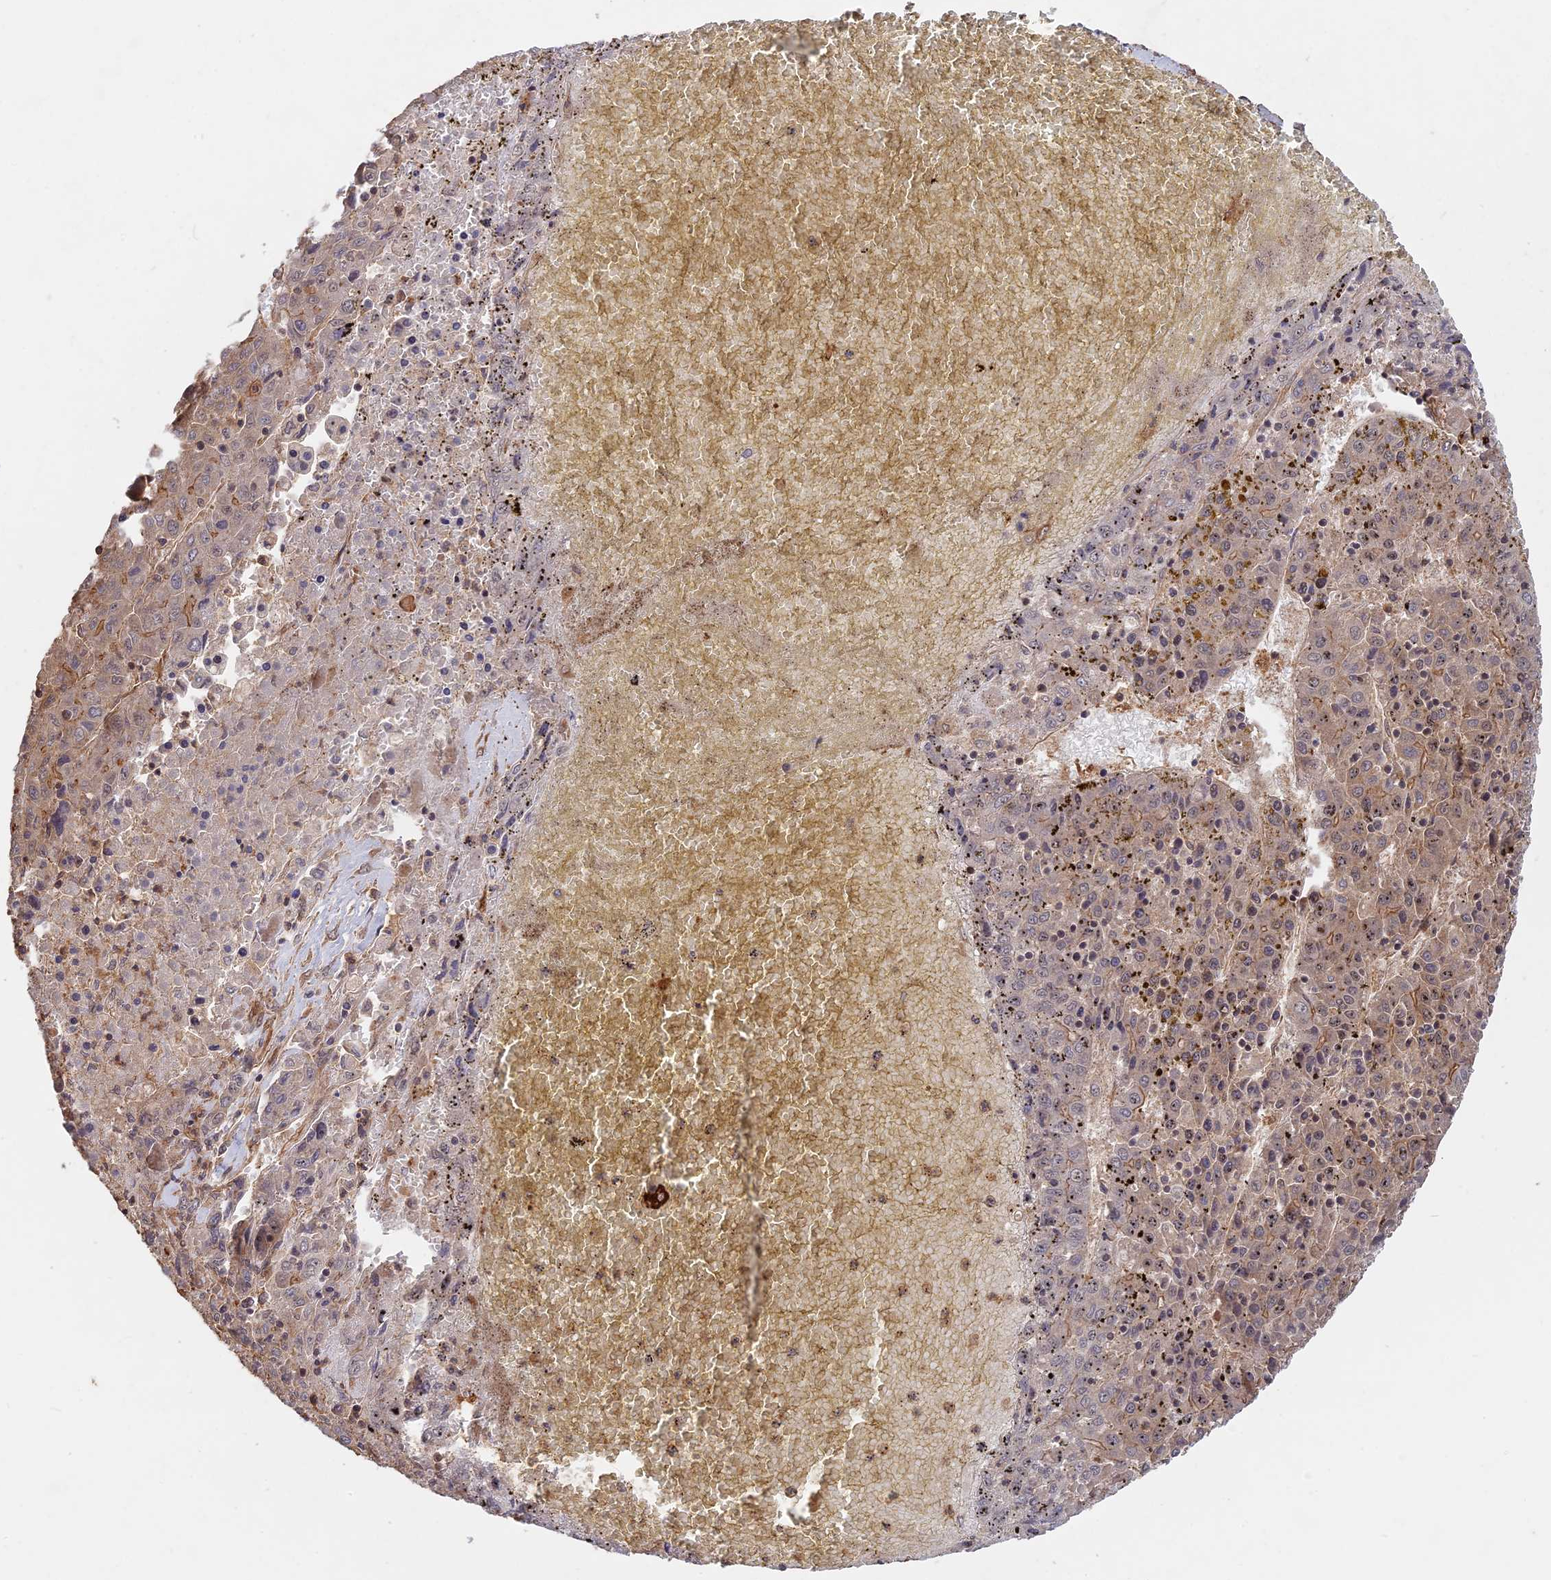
{"staining": {"intensity": "weak", "quantity": "<25%", "location": "cytoplasmic/membranous"}, "tissue": "liver cancer", "cell_type": "Tumor cells", "image_type": "cancer", "snomed": [{"axis": "morphology", "description": "Carcinoma, Hepatocellular, NOS"}, {"axis": "topography", "description": "Liver"}], "caption": "DAB (3,3'-diaminobenzidine) immunohistochemical staining of human hepatocellular carcinoma (liver) exhibits no significant expression in tumor cells.", "gene": "CCDC174", "patient": {"sex": "female", "age": 53}}